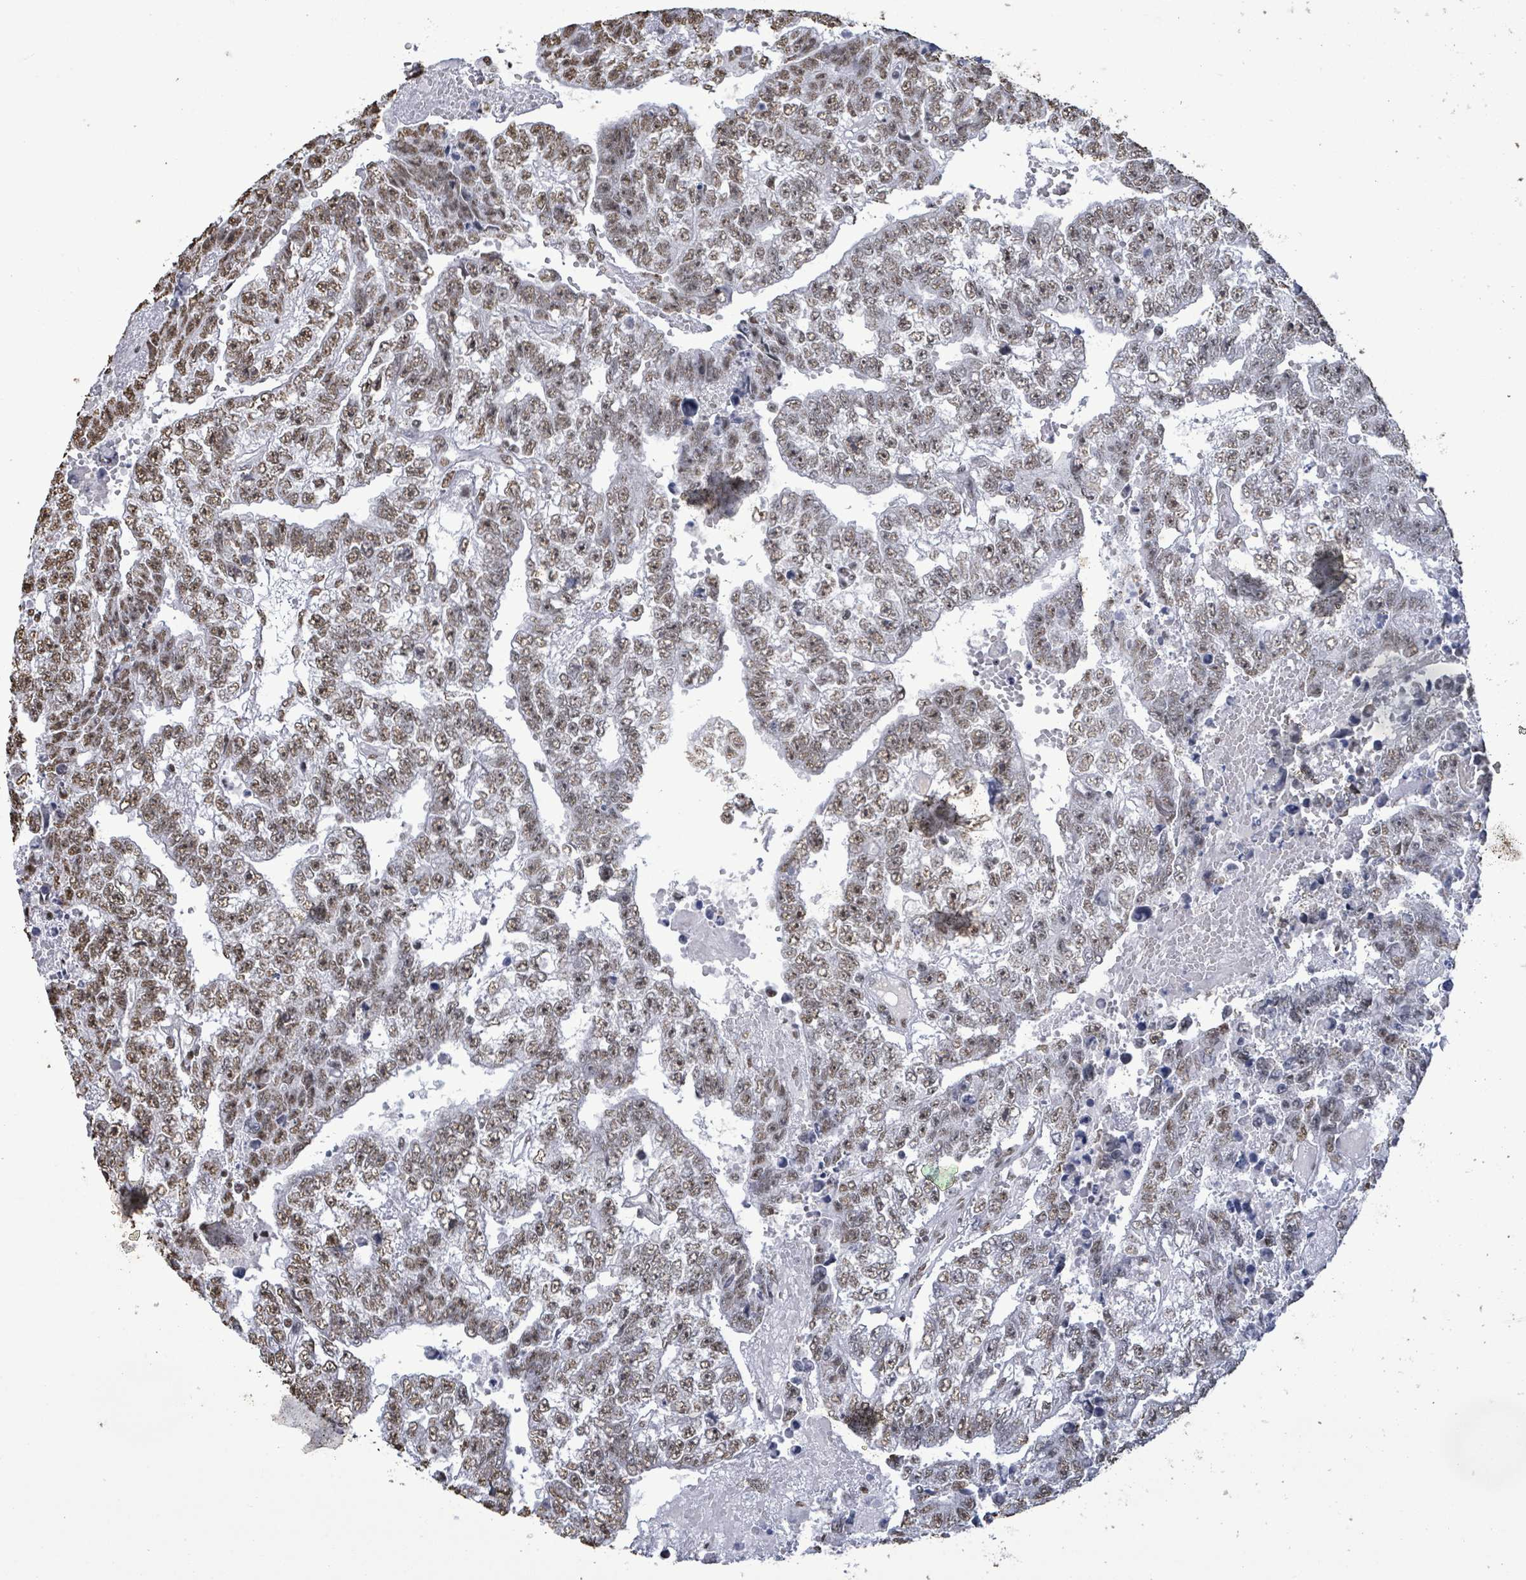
{"staining": {"intensity": "weak", "quantity": ">75%", "location": "nuclear"}, "tissue": "testis cancer", "cell_type": "Tumor cells", "image_type": "cancer", "snomed": [{"axis": "morphology", "description": "Carcinoma, Embryonal, NOS"}, {"axis": "topography", "description": "Testis"}], "caption": "The histopathology image reveals immunohistochemical staining of testis cancer (embryonal carcinoma). There is weak nuclear expression is seen in about >75% of tumor cells.", "gene": "SAMD14", "patient": {"sex": "male", "age": 25}}